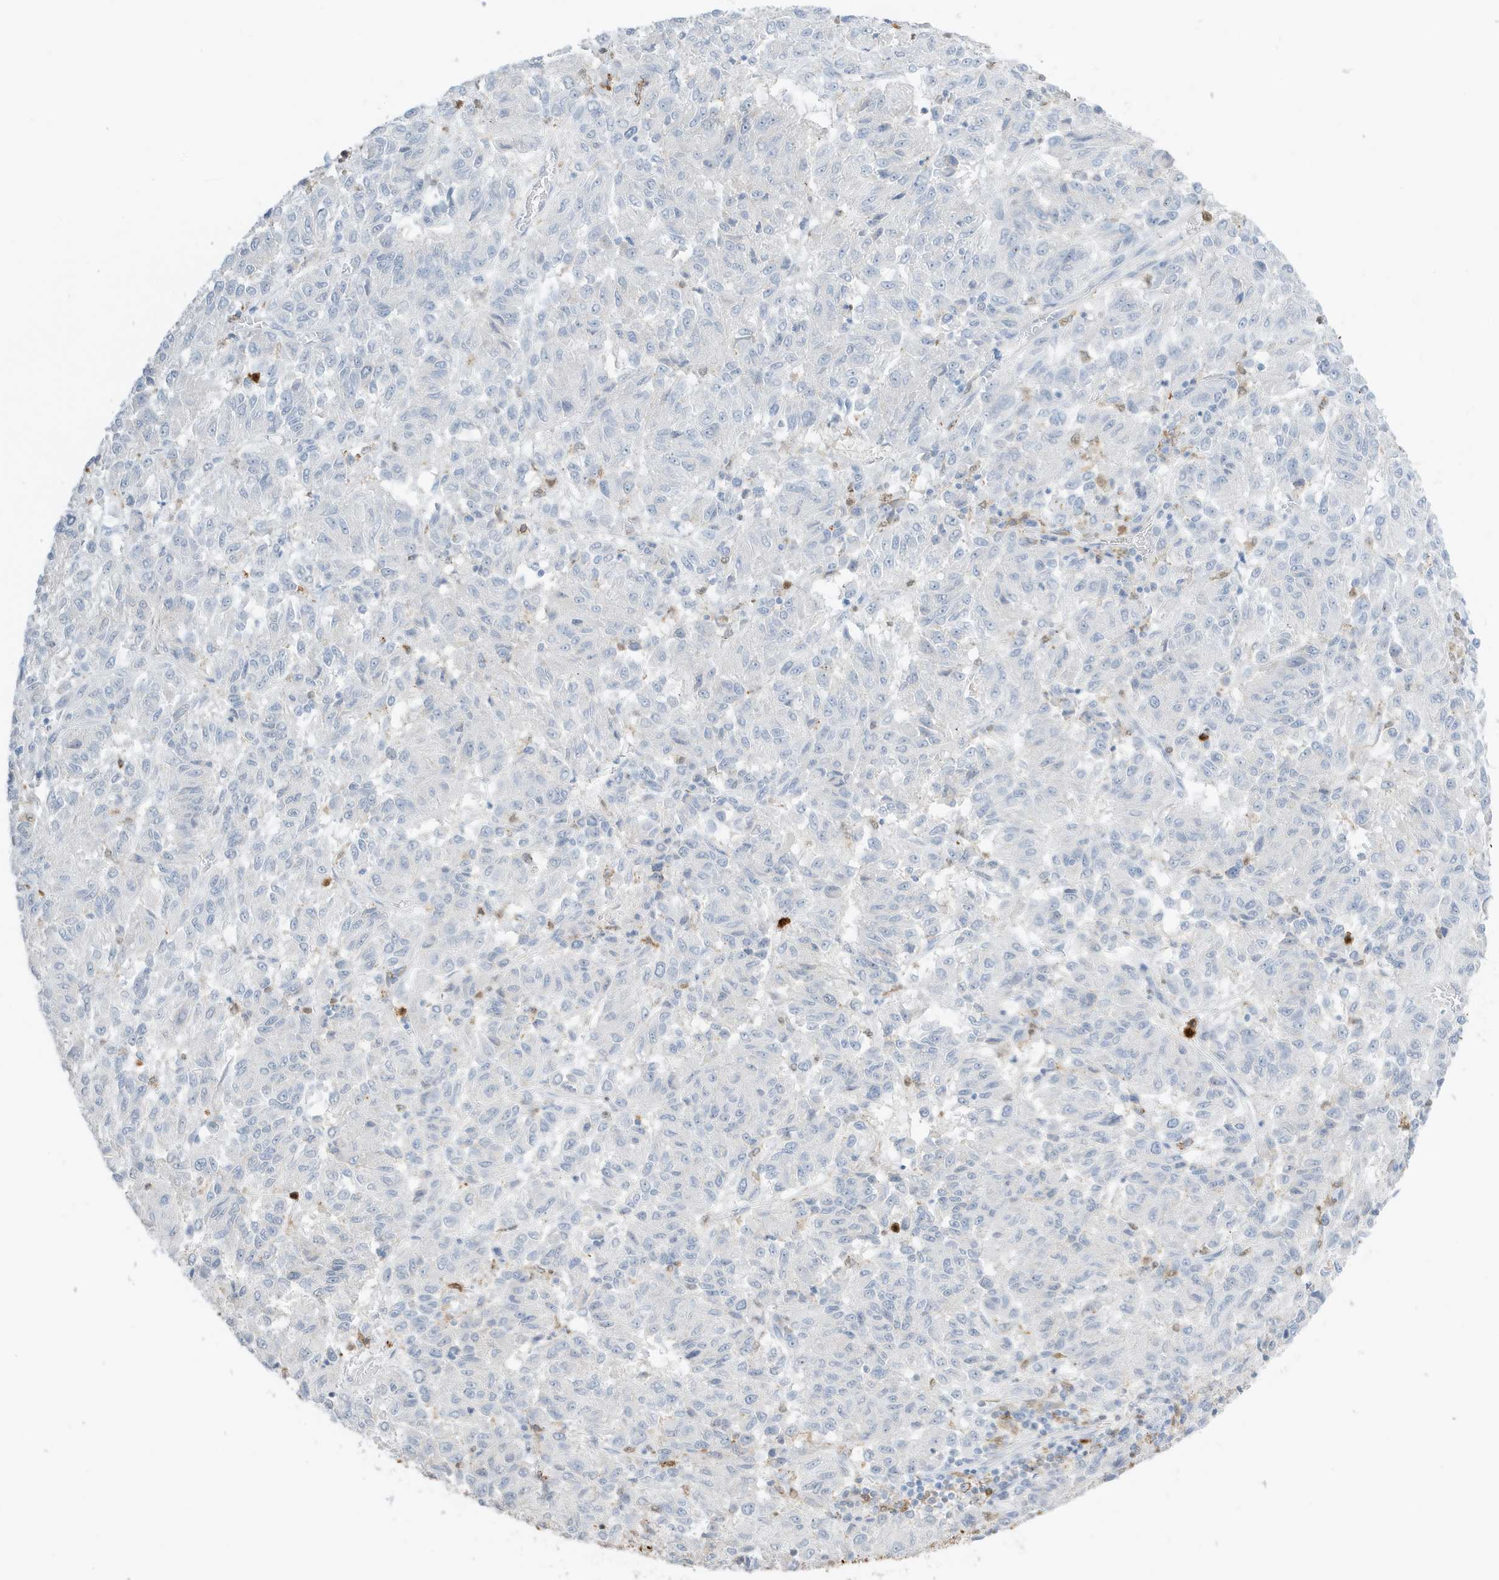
{"staining": {"intensity": "negative", "quantity": "none", "location": "none"}, "tissue": "melanoma", "cell_type": "Tumor cells", "image_type": "cancer", "snomed": [{"axis": "morphology", "description": "Malignant melanoma, Metastatic site"}, {"axis": "topography", "description": "Lung"}], "caption": "Tumor cells are negative for brown protein staining in malignant melanoma (metastatic site). The staining is performed using DAB brown chromogen with nuclei counter-stained in using hematoxylin.", "gene": "GCA", "patient": {"sex": "male", "age": 64}}